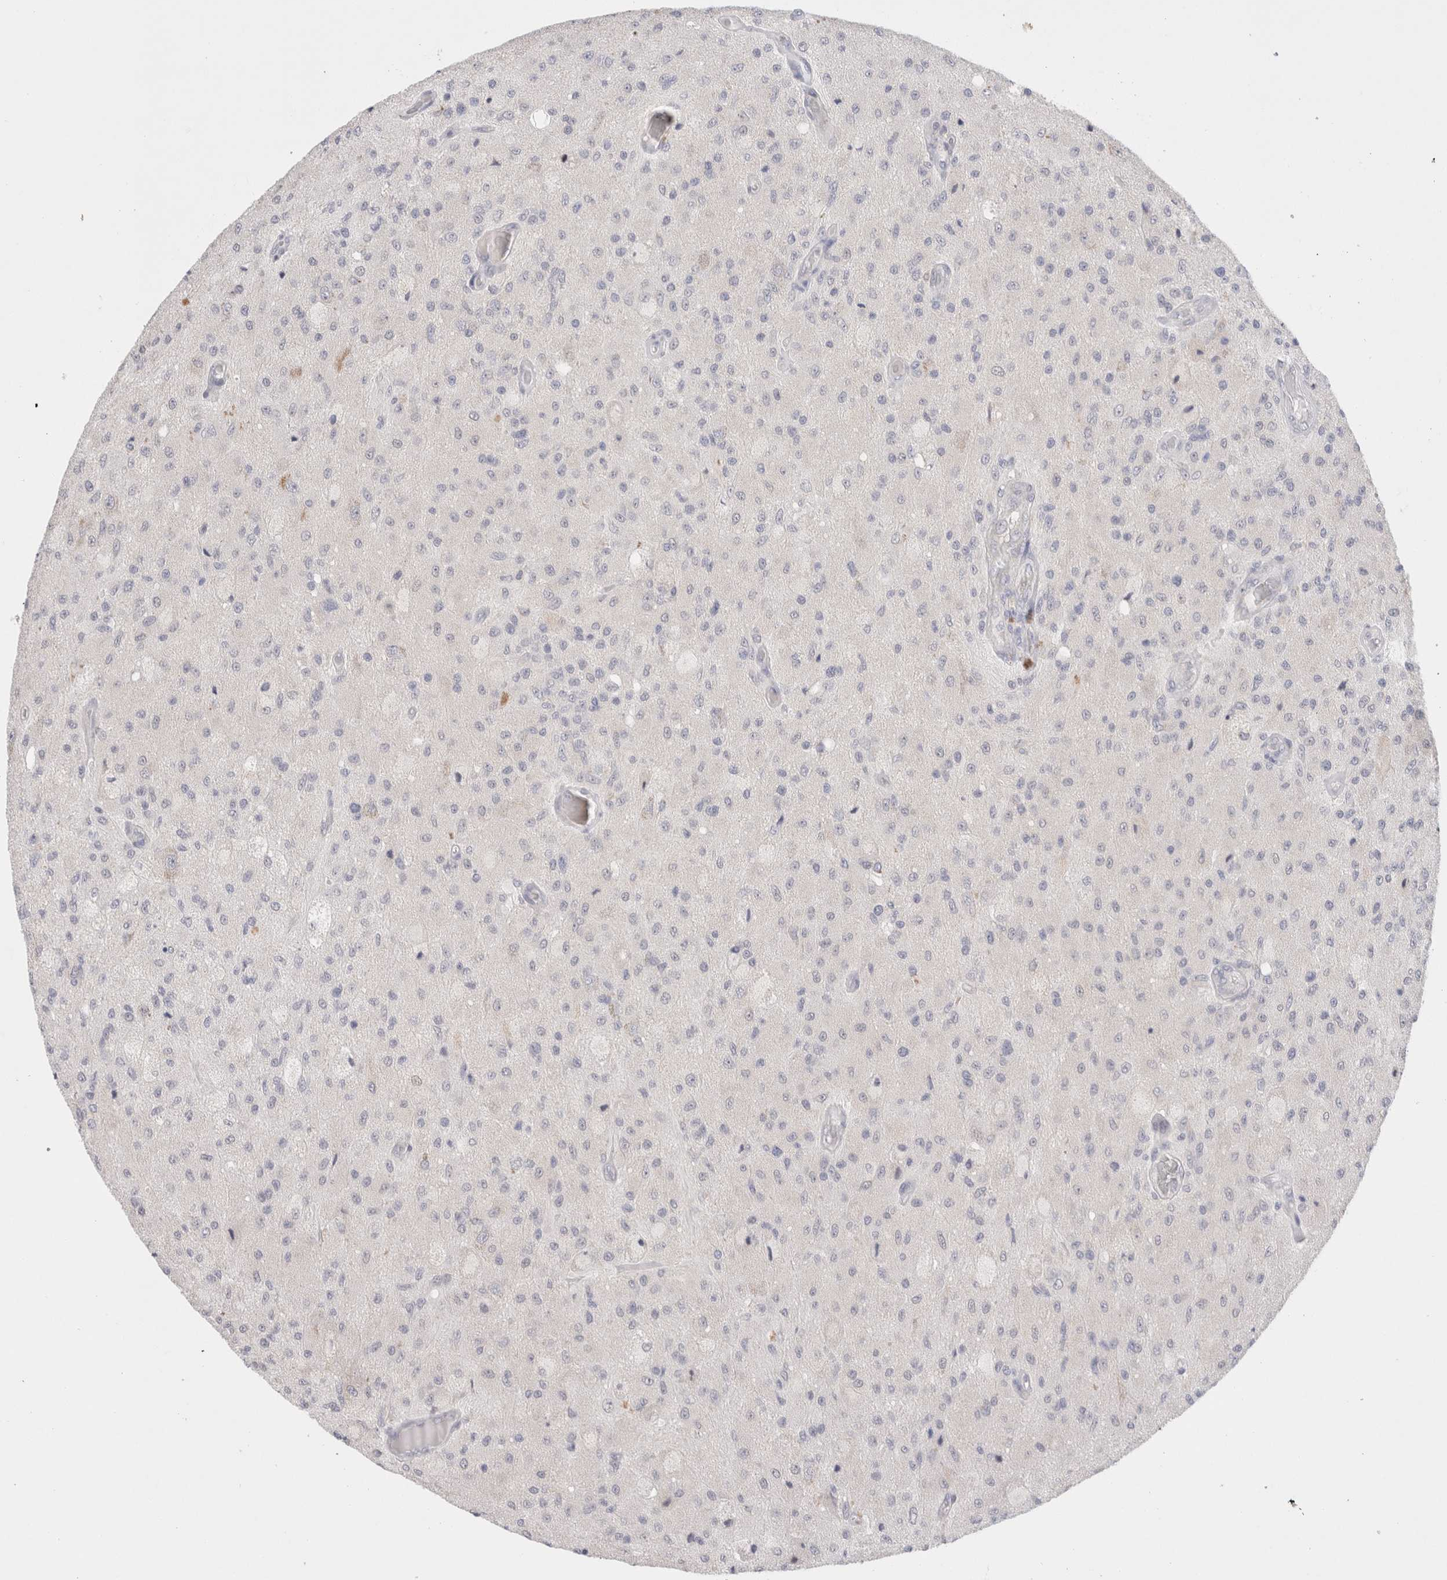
{"staining": {"intensity": "negative", "quantity": "none", "location": "none"}, "tissue": "glioma", "cell_type": "Tumor cells", "image_type": "cancer", "snomed": [{"axis": "morphology", "description": "Normal tissue, NOS"}, {"axis": "morphology", "description": "Glioma, malignant, High grade"}, {"axis": "topography", "description": "Cerebral cortex"}], "caption": "This is an IHC micrograph of malignant glioma (high-grade). There is no expression in tumor cells.", "gene": "SPATA20", "patient": {"sex": "male", "age": 77}}